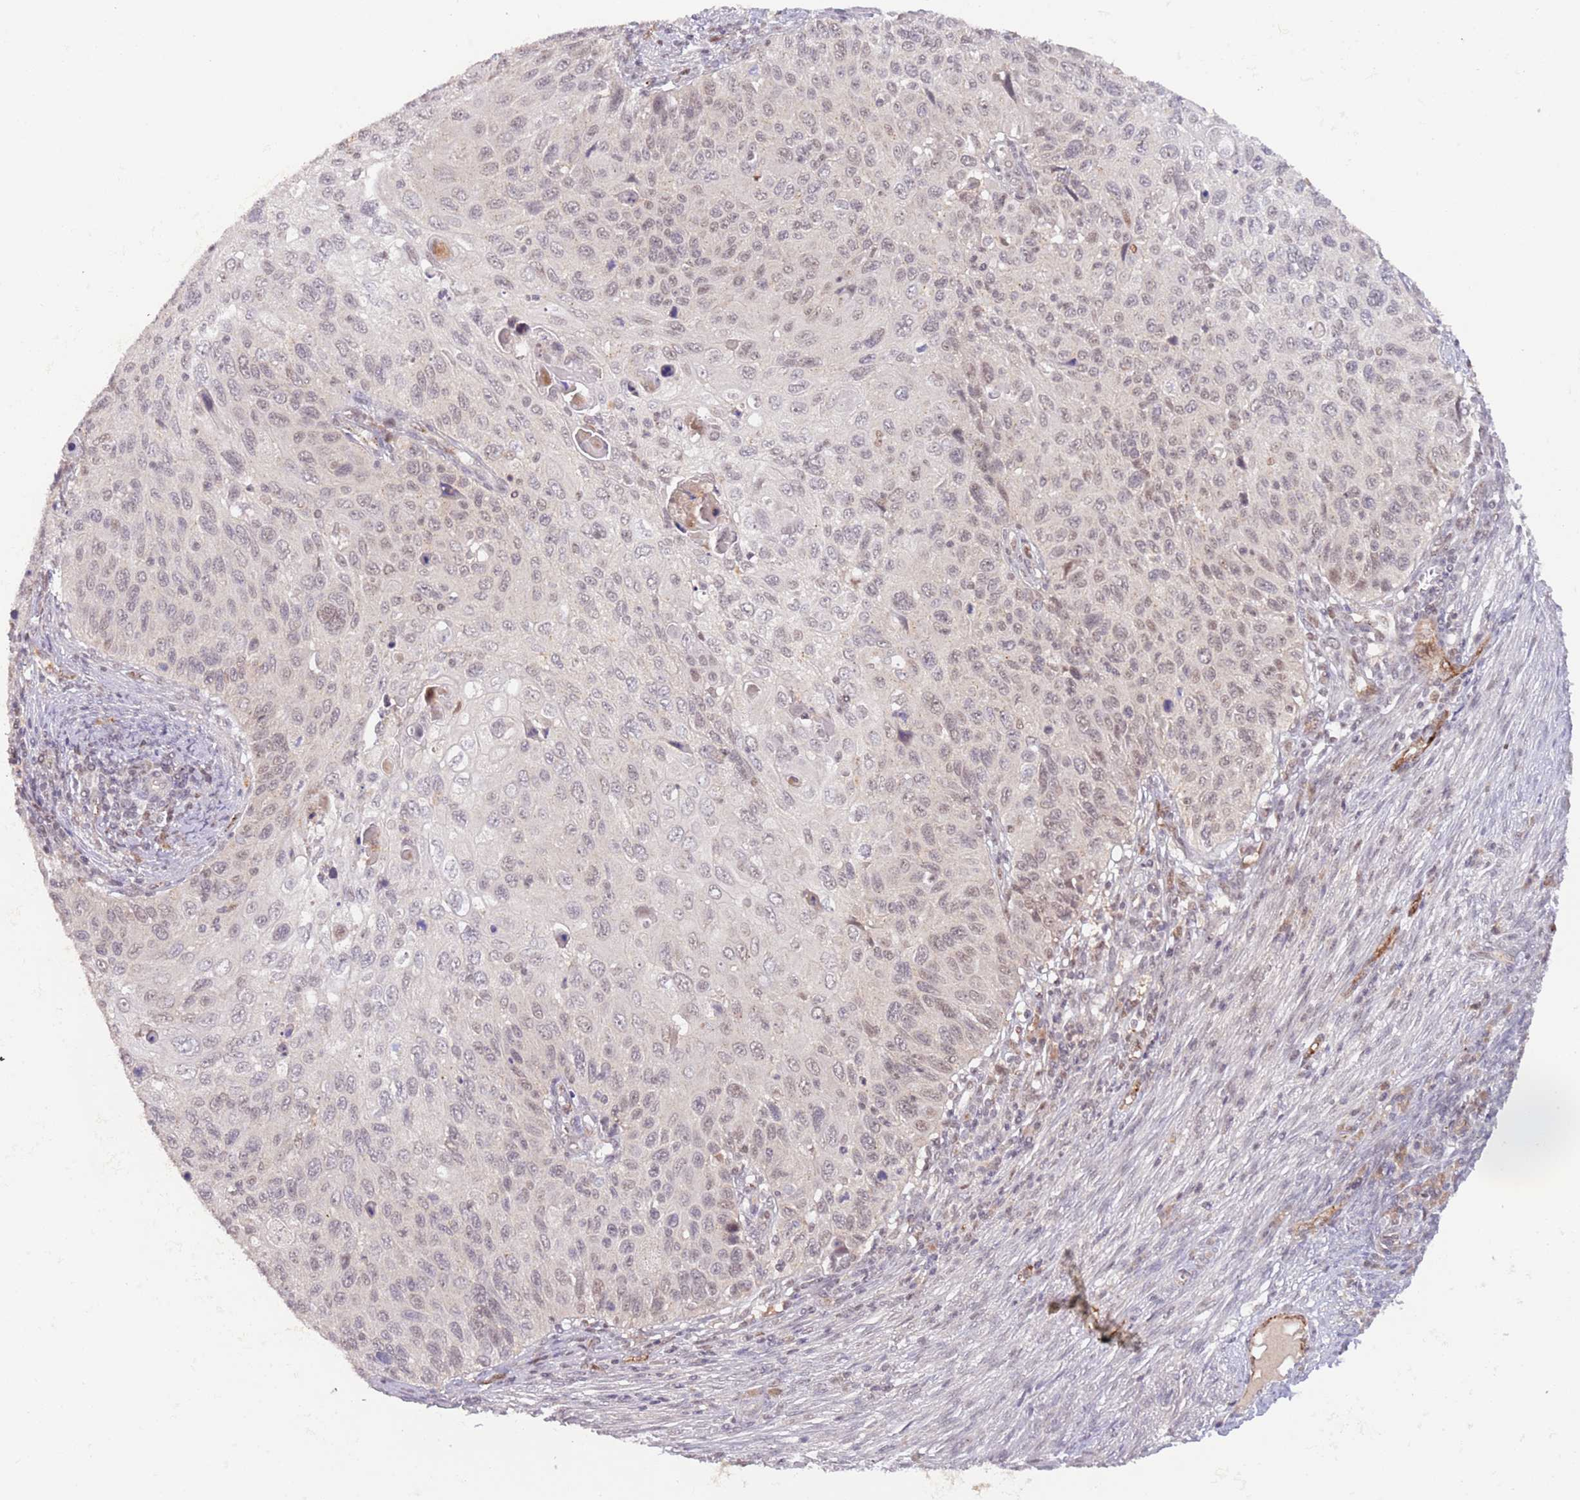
{"staining": {"intensity": "weak", "quantity": "<25%", "location": "nuclear"}, "tissue": "cervical cancer", "cell_type": "Tumor cells", "image_type": "cancer", "snomed": [{"axis": "morphology", "description": "Squamous cell carcinoma, NOS"}, {"axis": "topography", "description": "Cervix"}], "caption": "The photomicrograph reveals no significant positivity in tumor cells of cervical cancer (squamous cell carcinoma).", "gene": "RFXANK", "patient": {"sex": "female", "age": 70}}